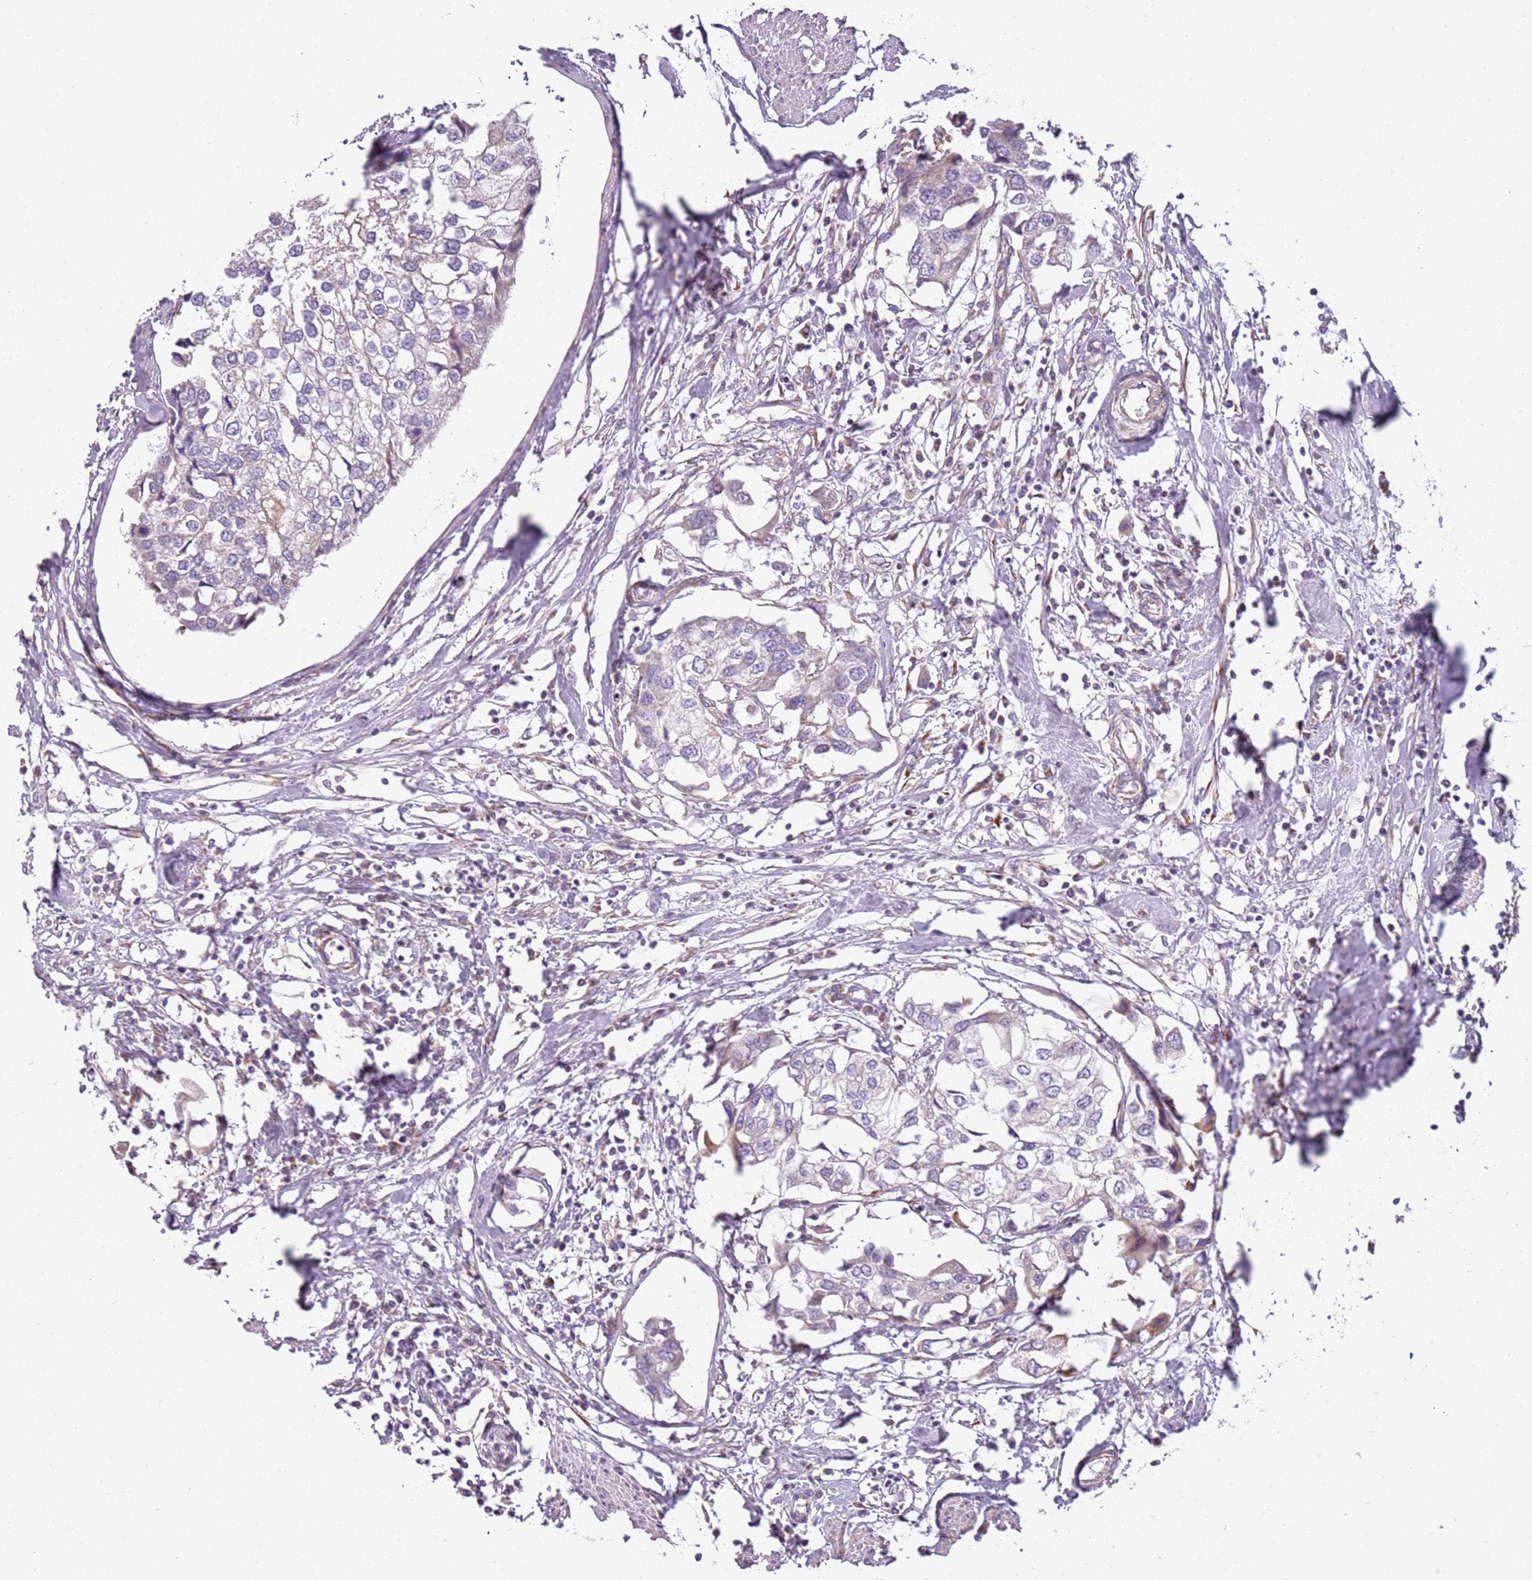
{"staining": {"intensity": "negative", "quantity": "none", "location": "none"}, "tissue": "urothelial cancer", "cell_type": "Tumor cells", "image_type": "cancer", "snomed": [{"axis": "morphology", "description": "Urothelial carcinoma, High grade"}, {"axis": "topography", "description": "Urinary bladder"}], "caption": "Image shows no protein expression in tumor cells of urothelial cancer tissue.", "gene": "TMEM200C", "patient": {"sex": "male", "age": 64}}